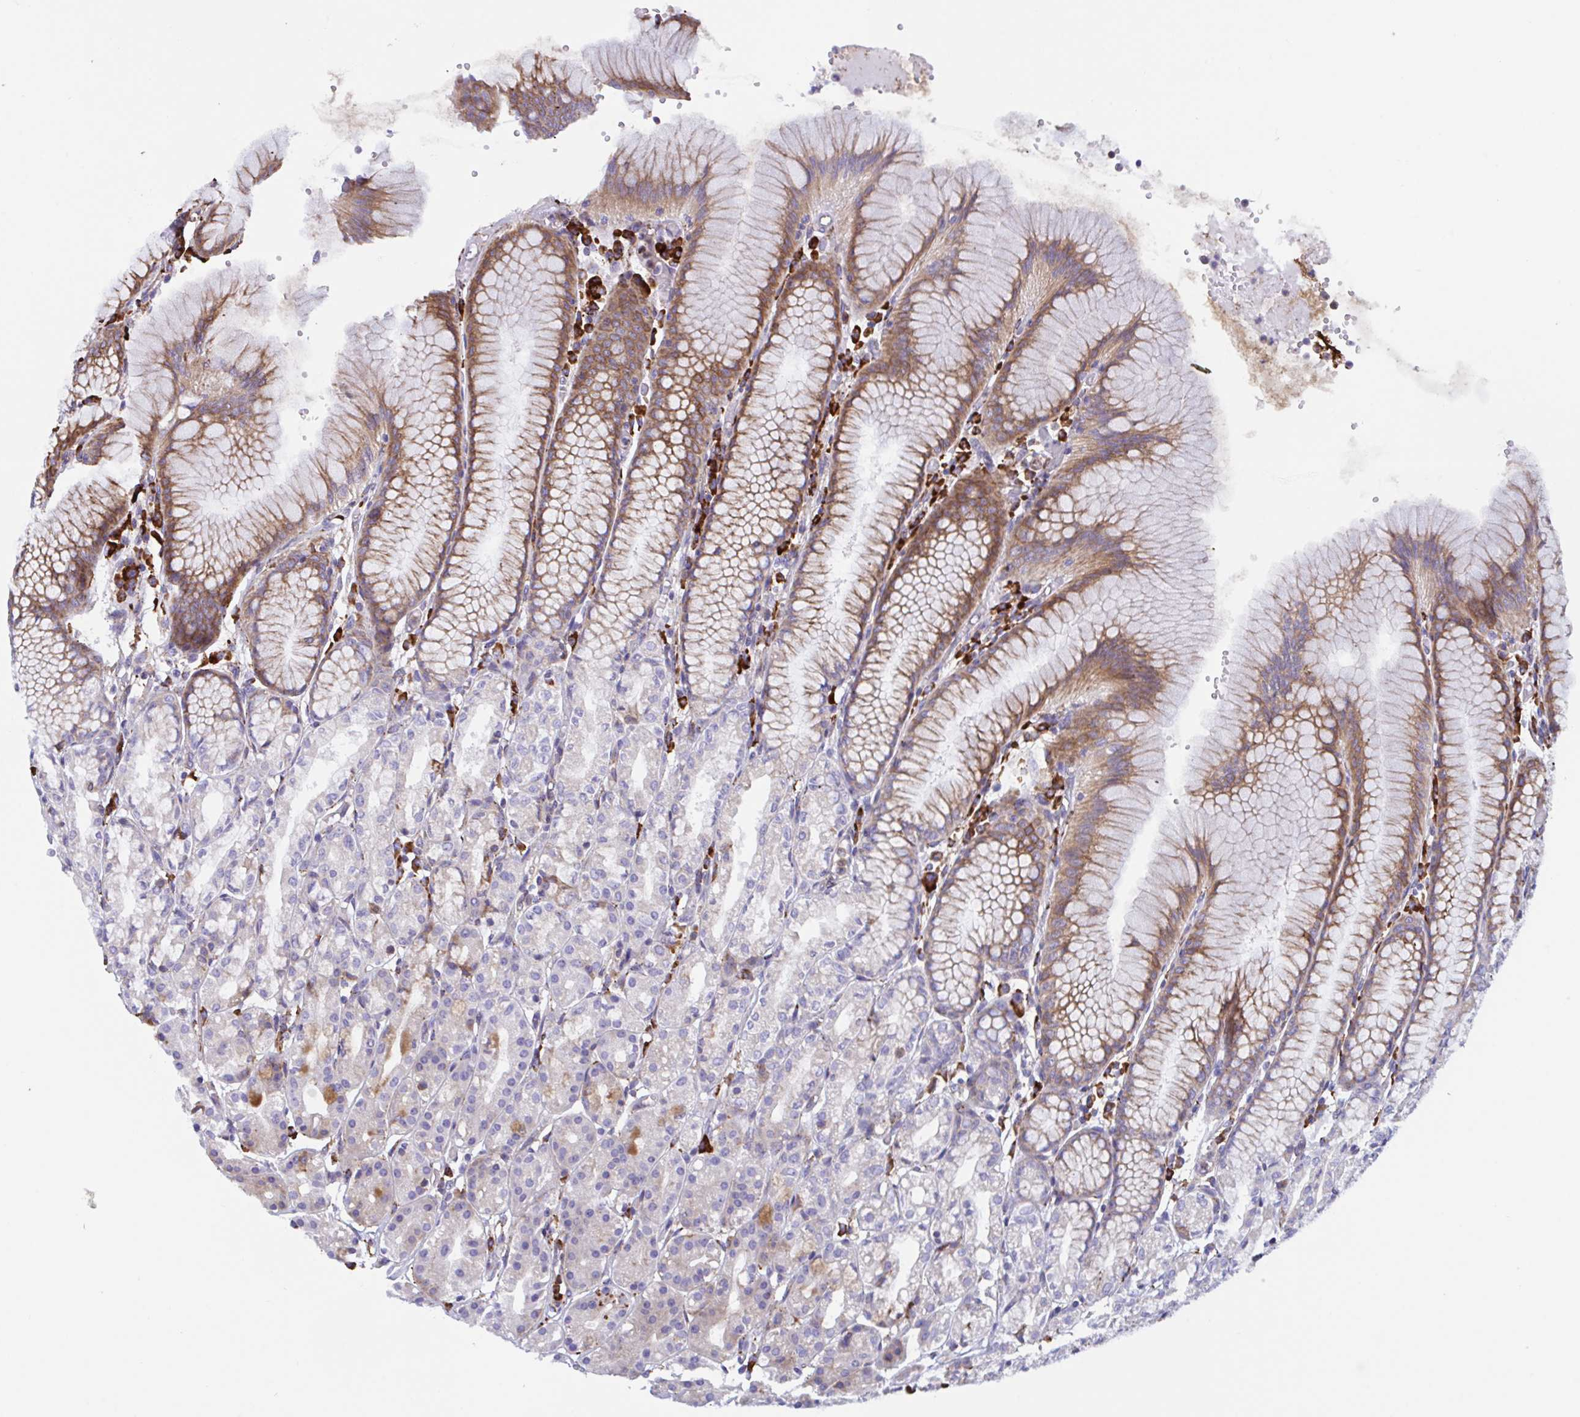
{"staining": {"intensity": "moderate", "quantity": "25%-75%", "location": "cytoplasmic/membranous"}, "tissue": "stomach", "cell_type": "Glandular cells", "image_type": "normal", "snomed": [{"axis": "morphology", "description": "Normal tissue, NOS"}, {"axis": "topography", "description": "Stomach"}], "caption": "A micrograph of human stomach stained for a protein displays moderate cytoplasmic/membranous brown staining in glandular cells. (Brightfield microscopy of DAB IHC at high magnification).", "gene": "PEAK3", "patient": {"sex": "female", "age": 57}}